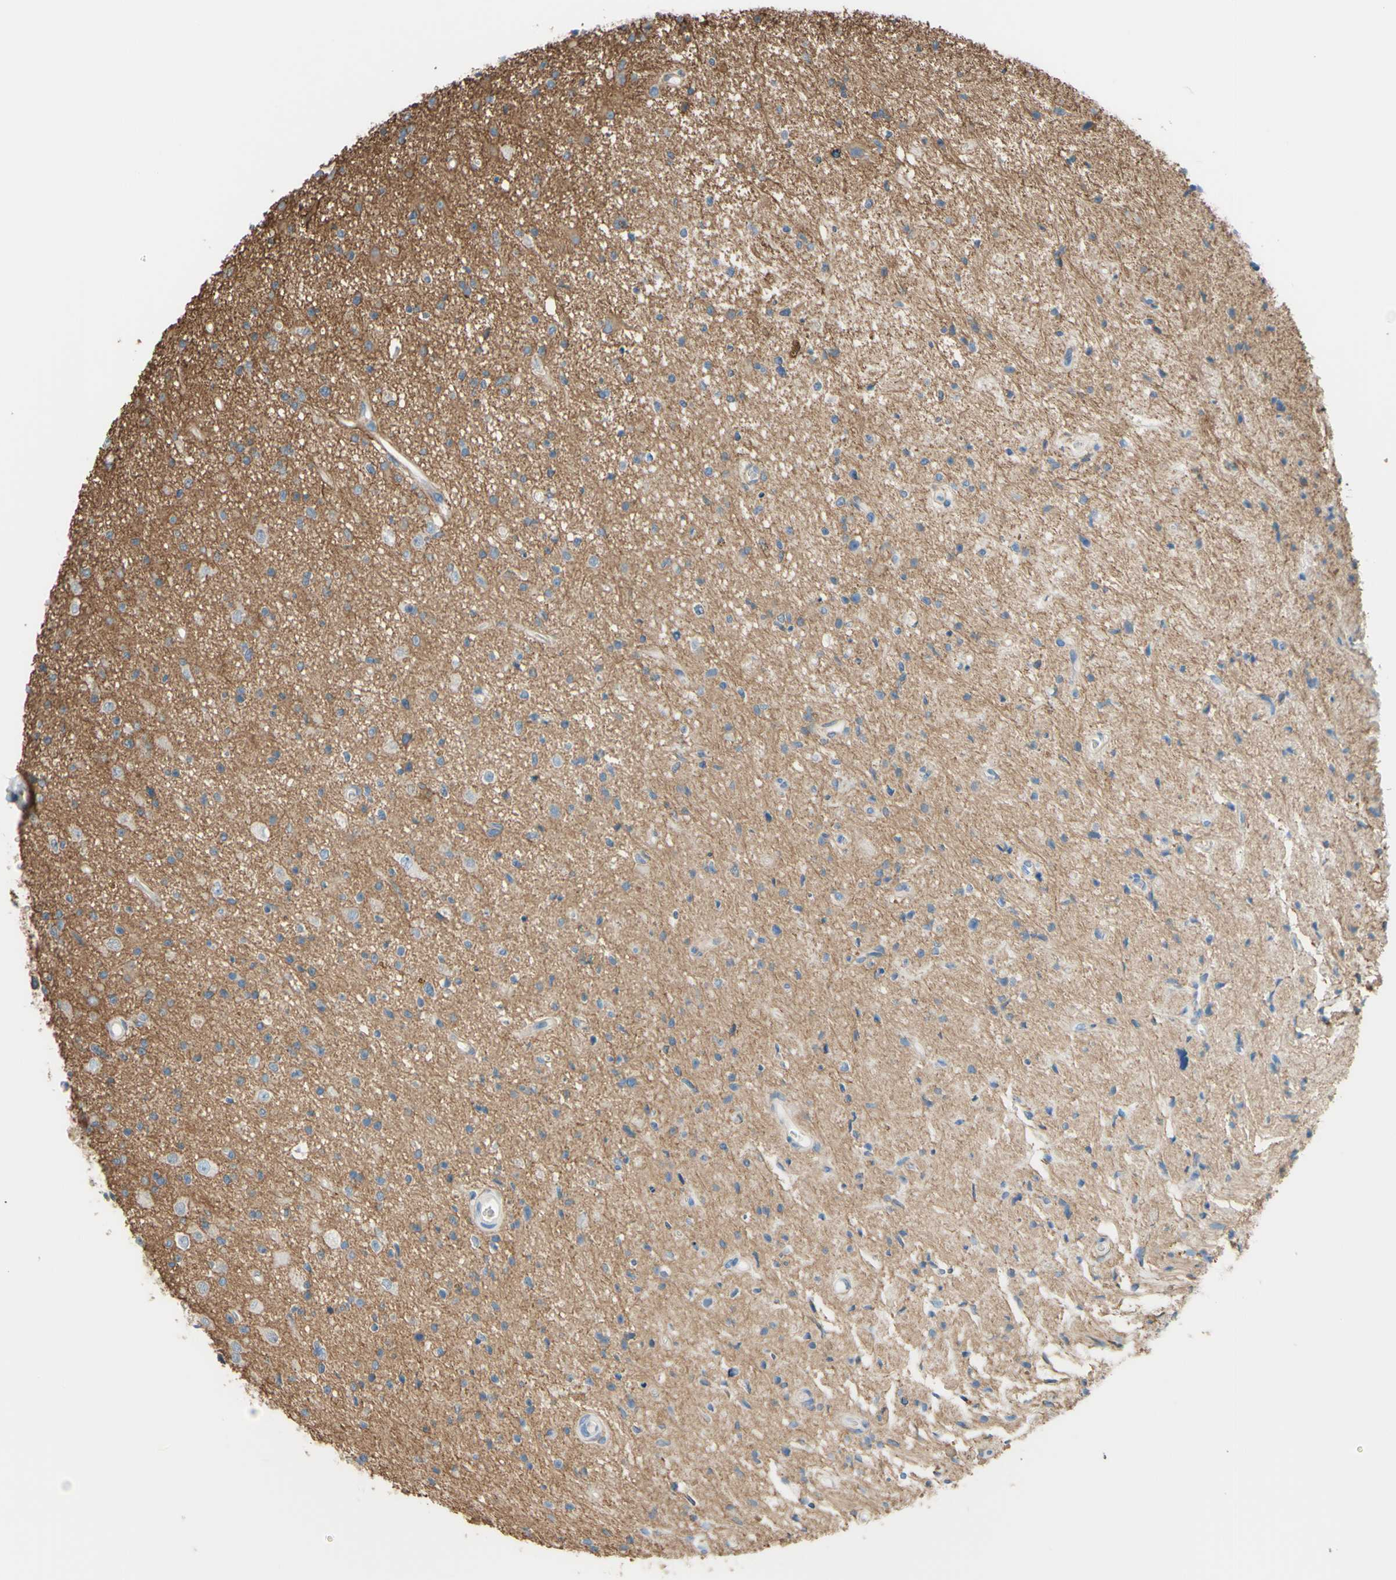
{"staining": {"intensity": "negative", "quantity": "none", "location": "none"}, "tissue": "glioma", "cell_type": "Tumor cells", "image_type": "cancer", "snomed": [{"axis": "morphology", "description": "Glioma, malignant, High grade"}, {"axis": "topography", "description": "Brain"}], "caption": "IHC histopathology image of human glioma stained for a protein (brown), which reveals no staining in tumor cells.", "gene": "ADD1", "patient": {"sex": "male", "age": 33}}